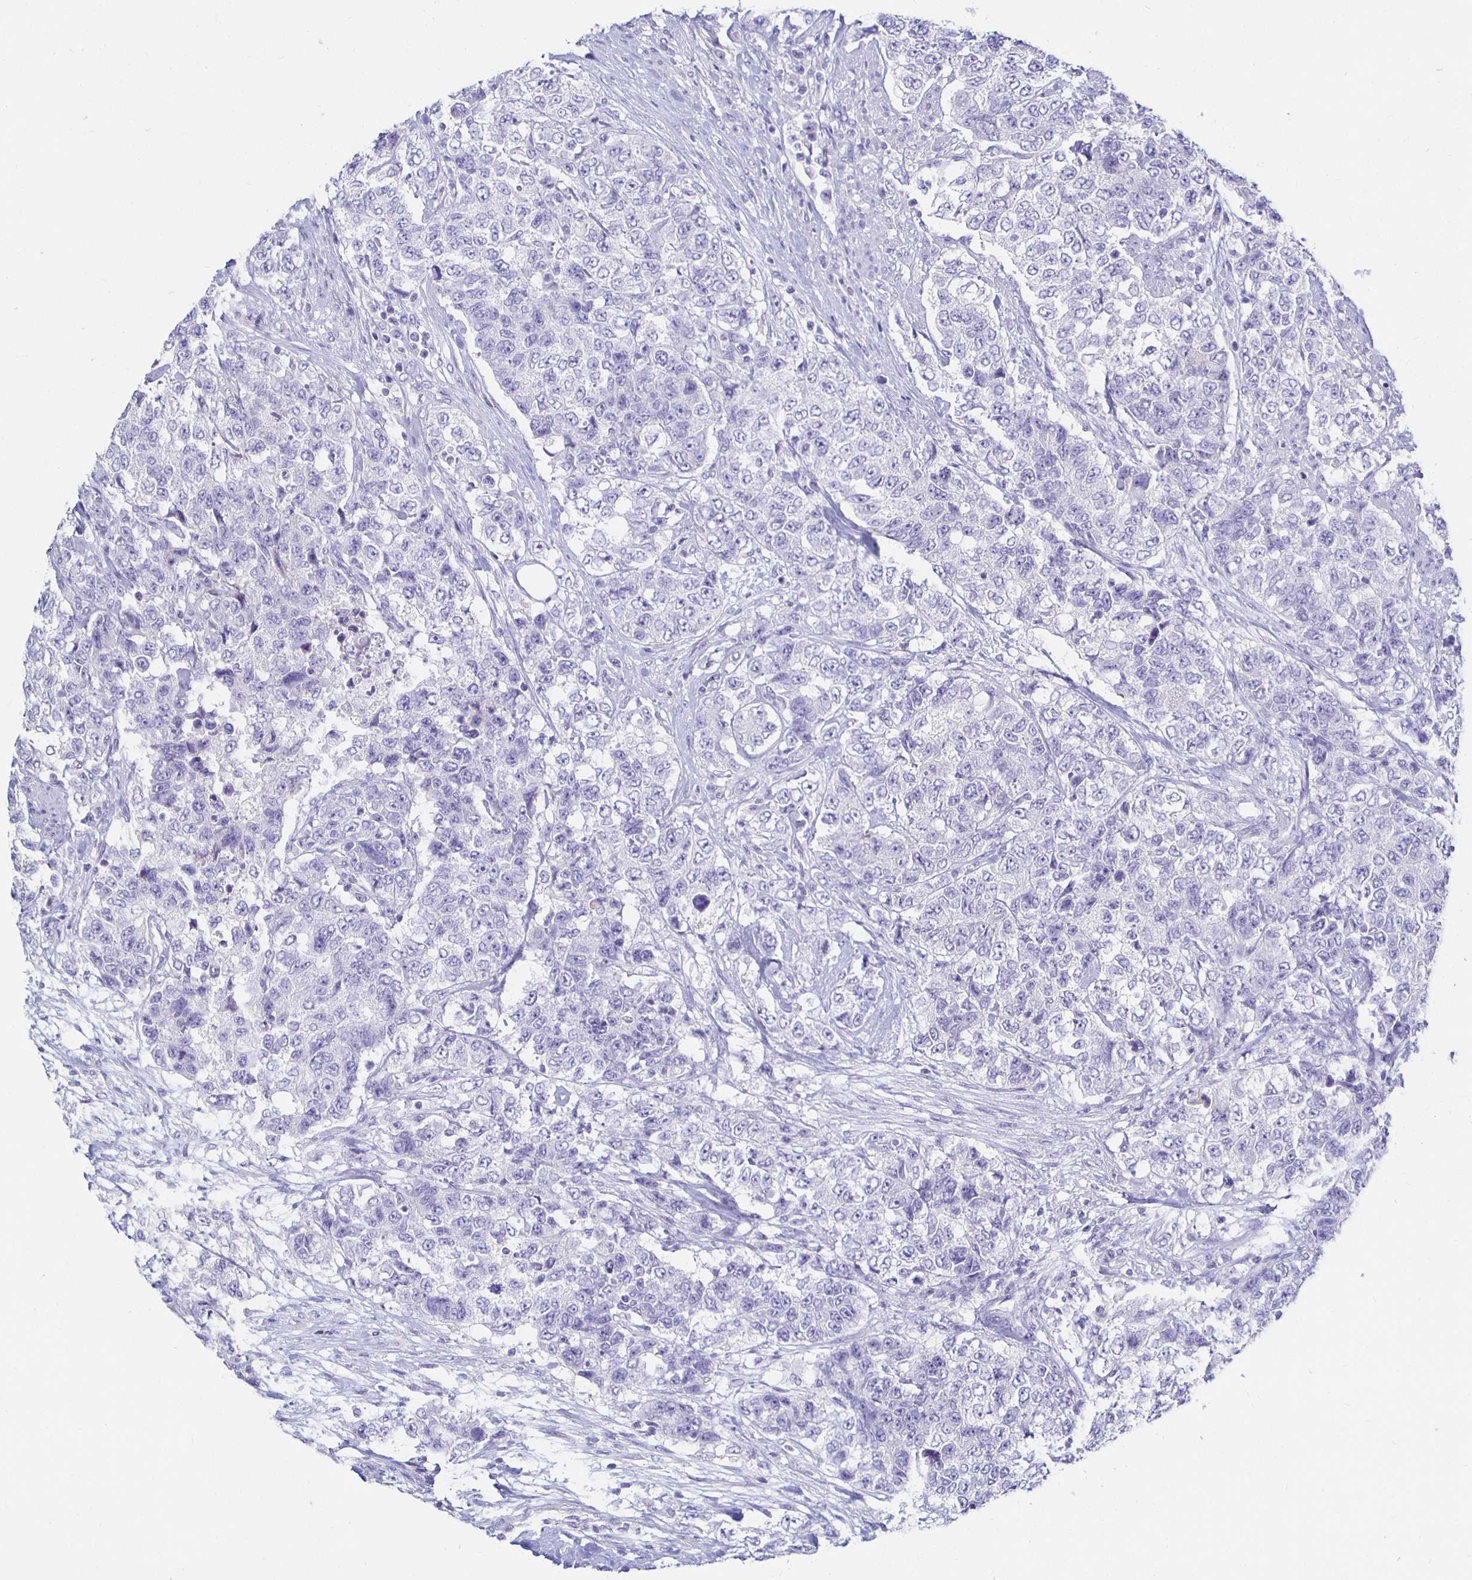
{"staining": {"intensity": "negative", "quantity": "none", "location": "none"}, "tissue": "urothelial cancer", "cell_type": "Tumor cells", "image_type": "cancer", "snomed": [{"axis": "morphology", "description": "Urothelial carcinoma, High grade"}, {"axis": "topography", "description": "Urinary bladder"}], "caption": "High-grade urothelial carcinoma was stained to show a protein in brown. There is no significant staining in tumor cells.", "gene": "UMOD", "patient": {"sex": "female", "age": 78}}